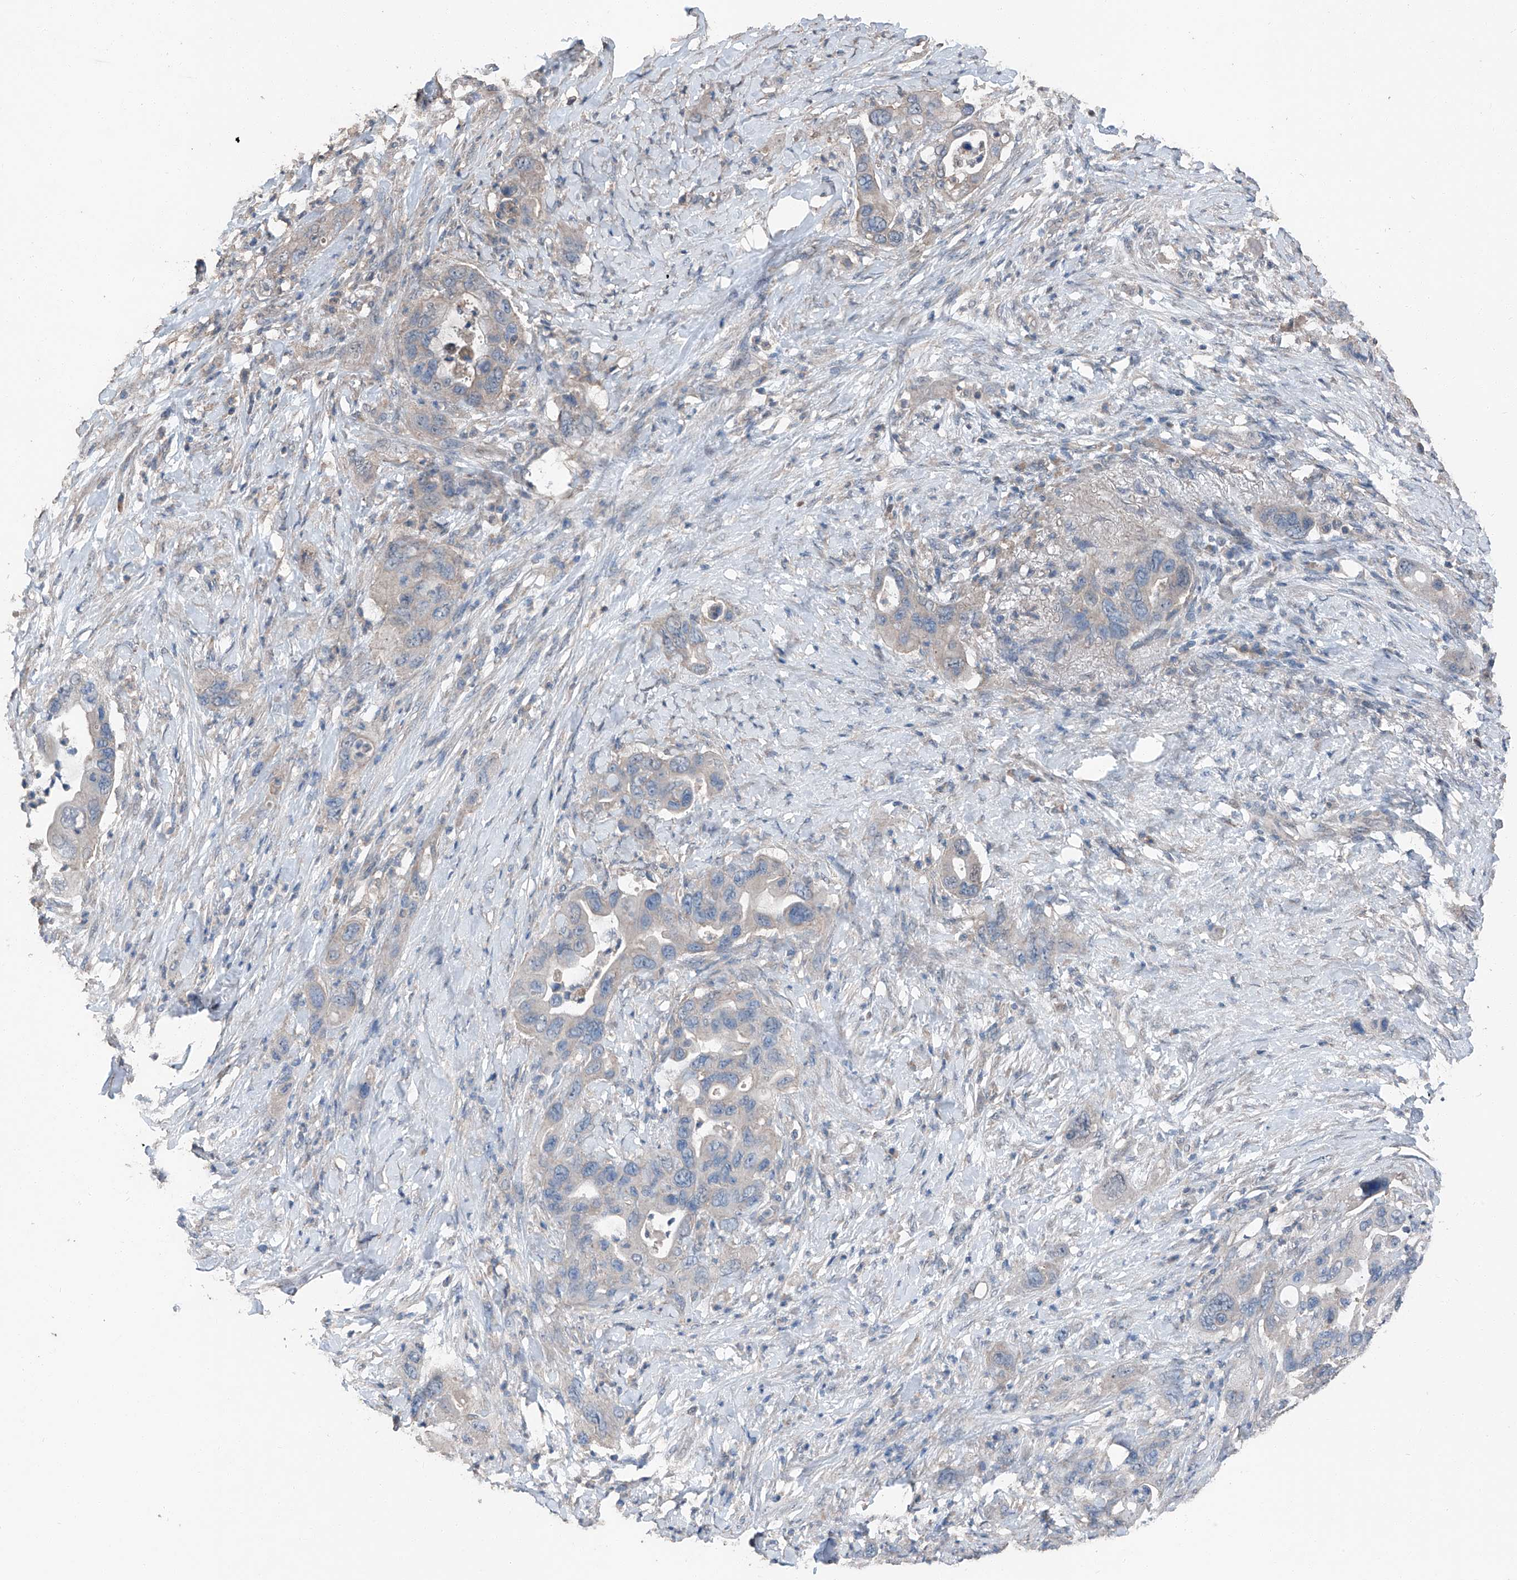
{"staining": {"intensity": "negative", "quantity": "none", "location": "none"}, "tissue": "pancreatic cancer", "cell_type": "Tumor cells", "image_type": "cancer", "snomed": [{"axis": "morphology", "description": "Adenocarcinoma, NOS"}, {"axis": "topography", "description": "Pancreas"}], "caption": "A high-resolution image shows IHC staining of pancreatic cancer (adenocarcinoma), which demonstrates no significant positivity in tumor cells.", "gene": "MAMLD1", "patient": {"sex": "female", "age": 71}}